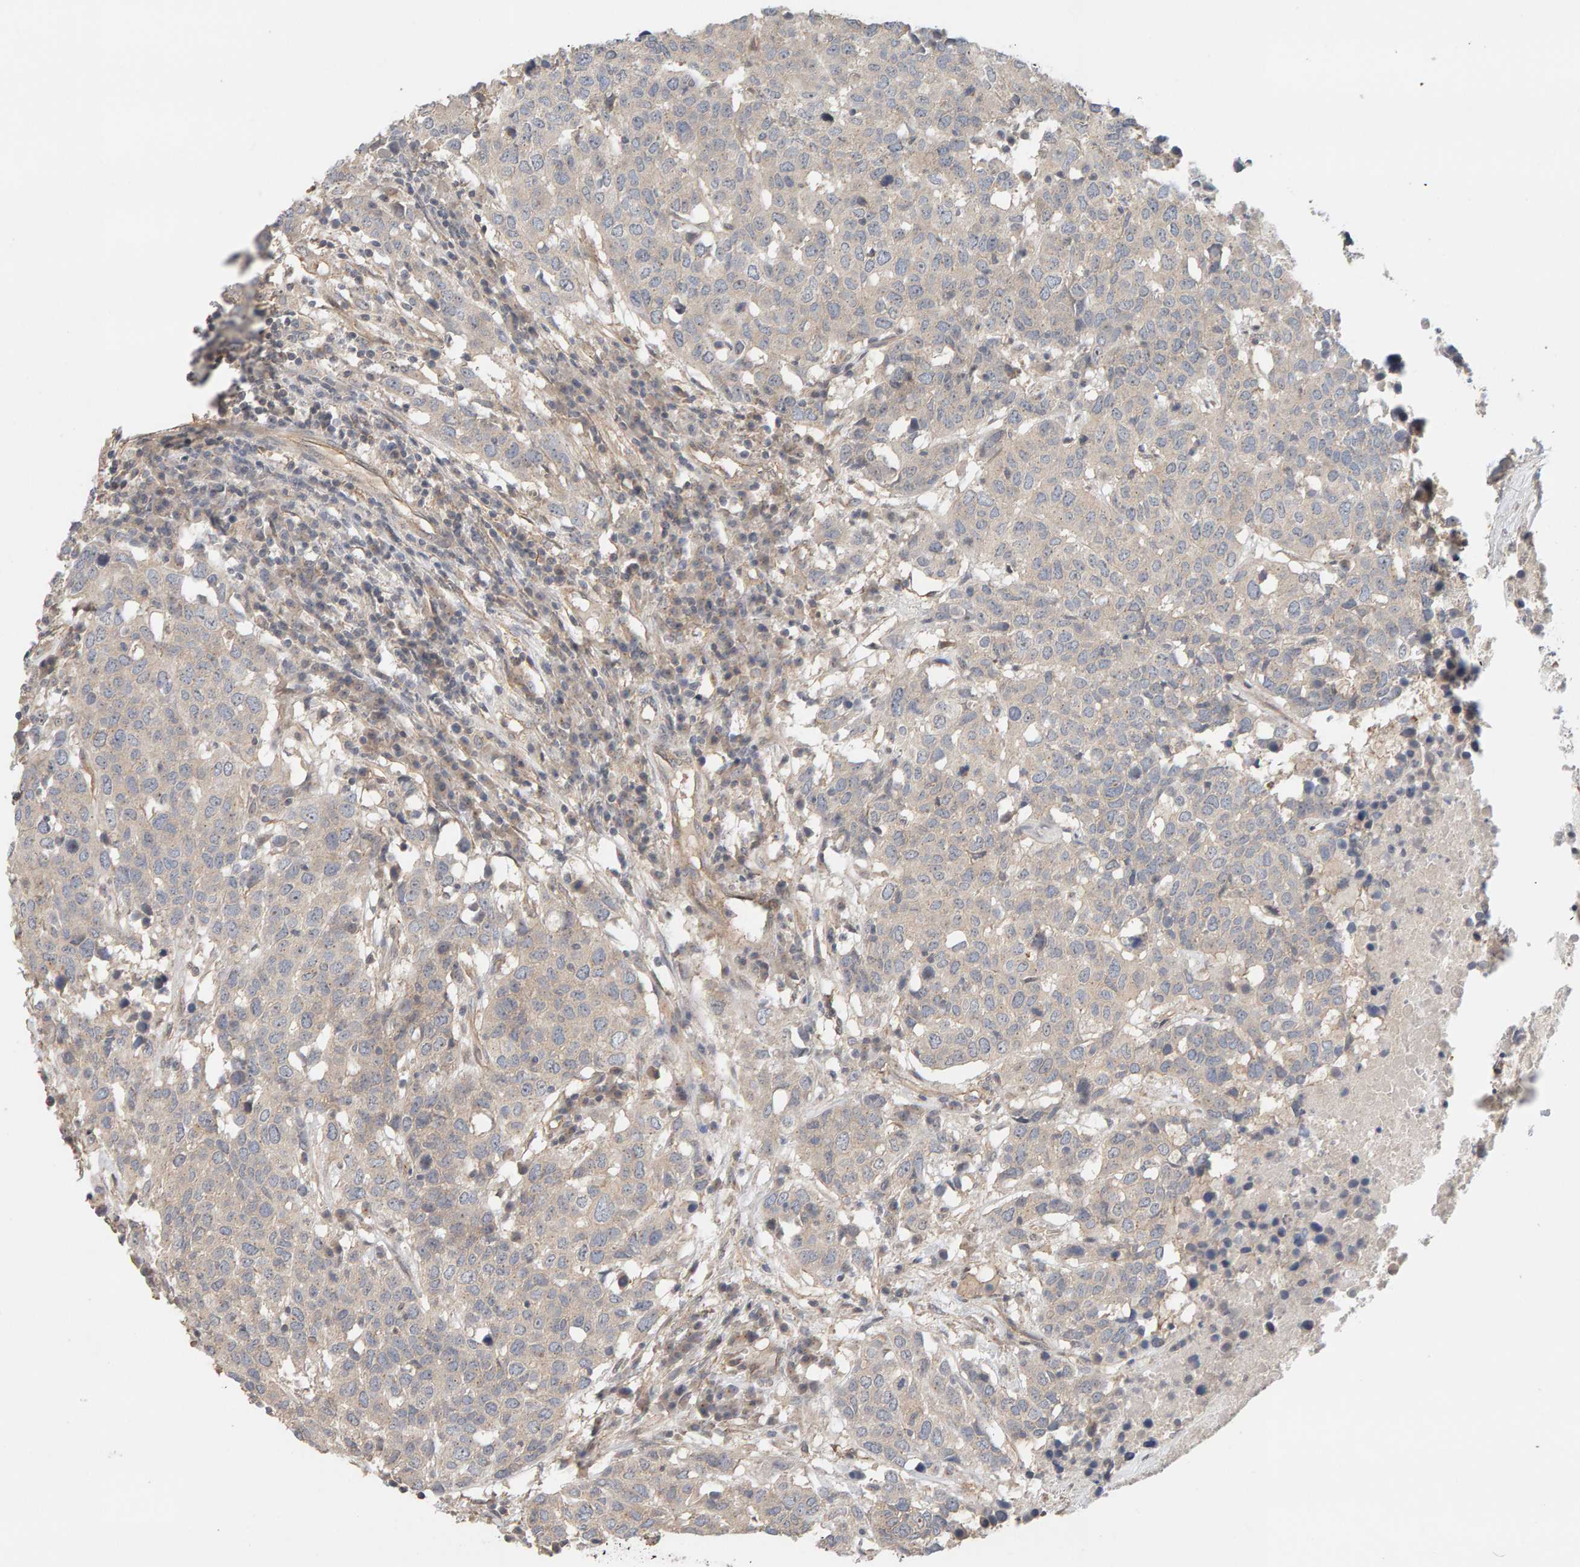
{"staining": {"intensity": "weak", "quantity": ">75%", "location": "cytoplasmic/membranous"}, "tissue": "head and neck cancer", "cell_type": "Tumor cells", "image_type": "cancer", "snomed": [{"axis": "morphology", "description": "Squamous cell carcinoma, NOS"}, {"axis": "topography", "description": "Head-Neck"}], "caption": "Head and neck cancer stained with DAB immunohistochemistry (IHC) shows low levels of weak cytoplasmic/membranous staining in approximately >75% of tumor cells.", "gene": "PPP1R16A", "patient": {"sex": "male", "age": 66}}